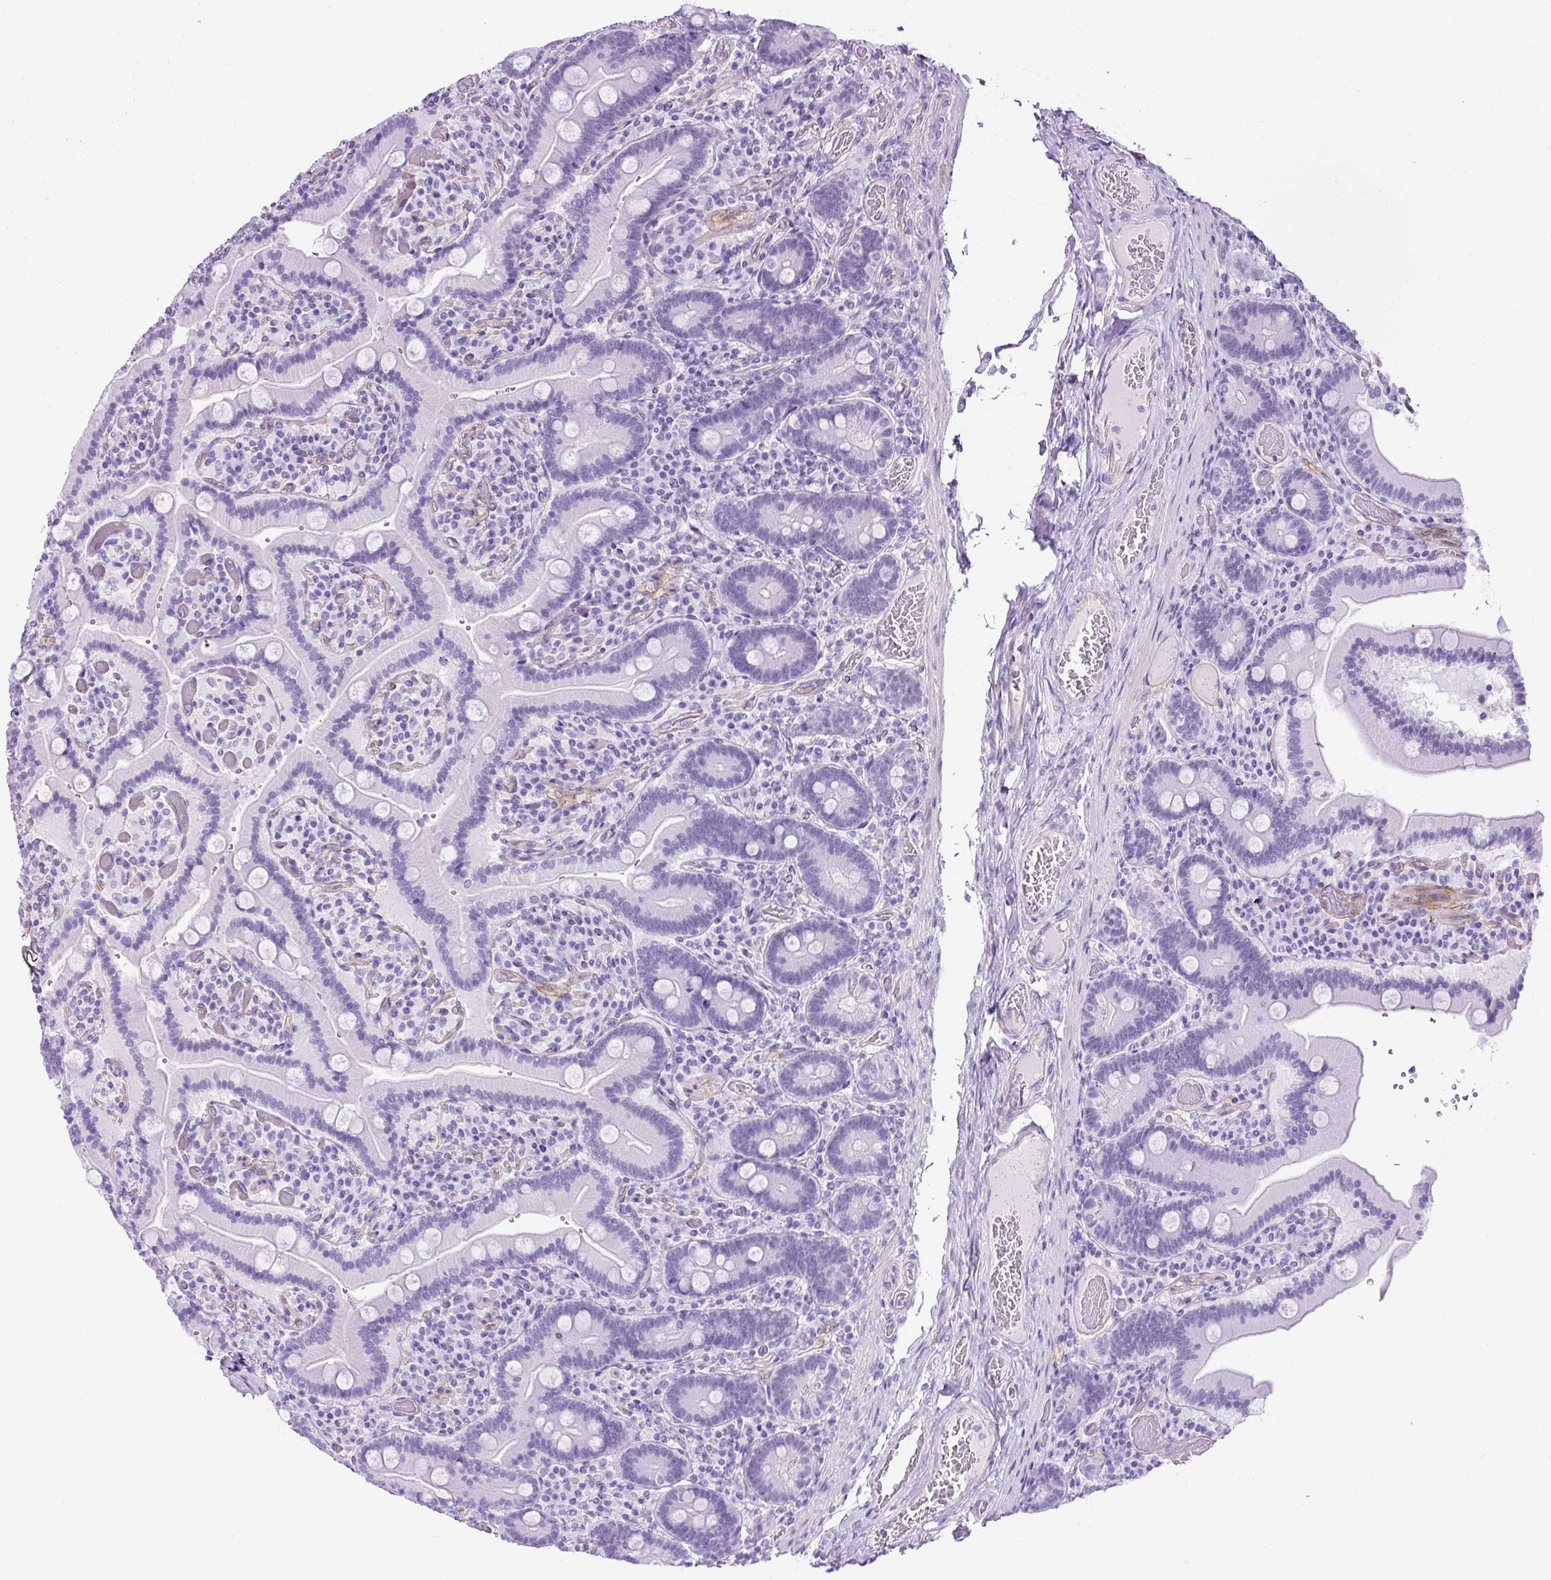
{"staining": {"intensity": "negative", "quantity": "none", "location": "none"}, "tissue": "duodenum", "cell_type": "Glandular cells", "image_type": "normal", "snomed": [{"axis": "morphology", "description": "Normal tissue, NOS"}, {"axis": "topography", "description": "Duodenum"}], "caption": "IHC of benign human duodenum demonstrates no expression in glandular cells.", "gene": "KRT12", "patient": {"sex": "female", "age": 62}}